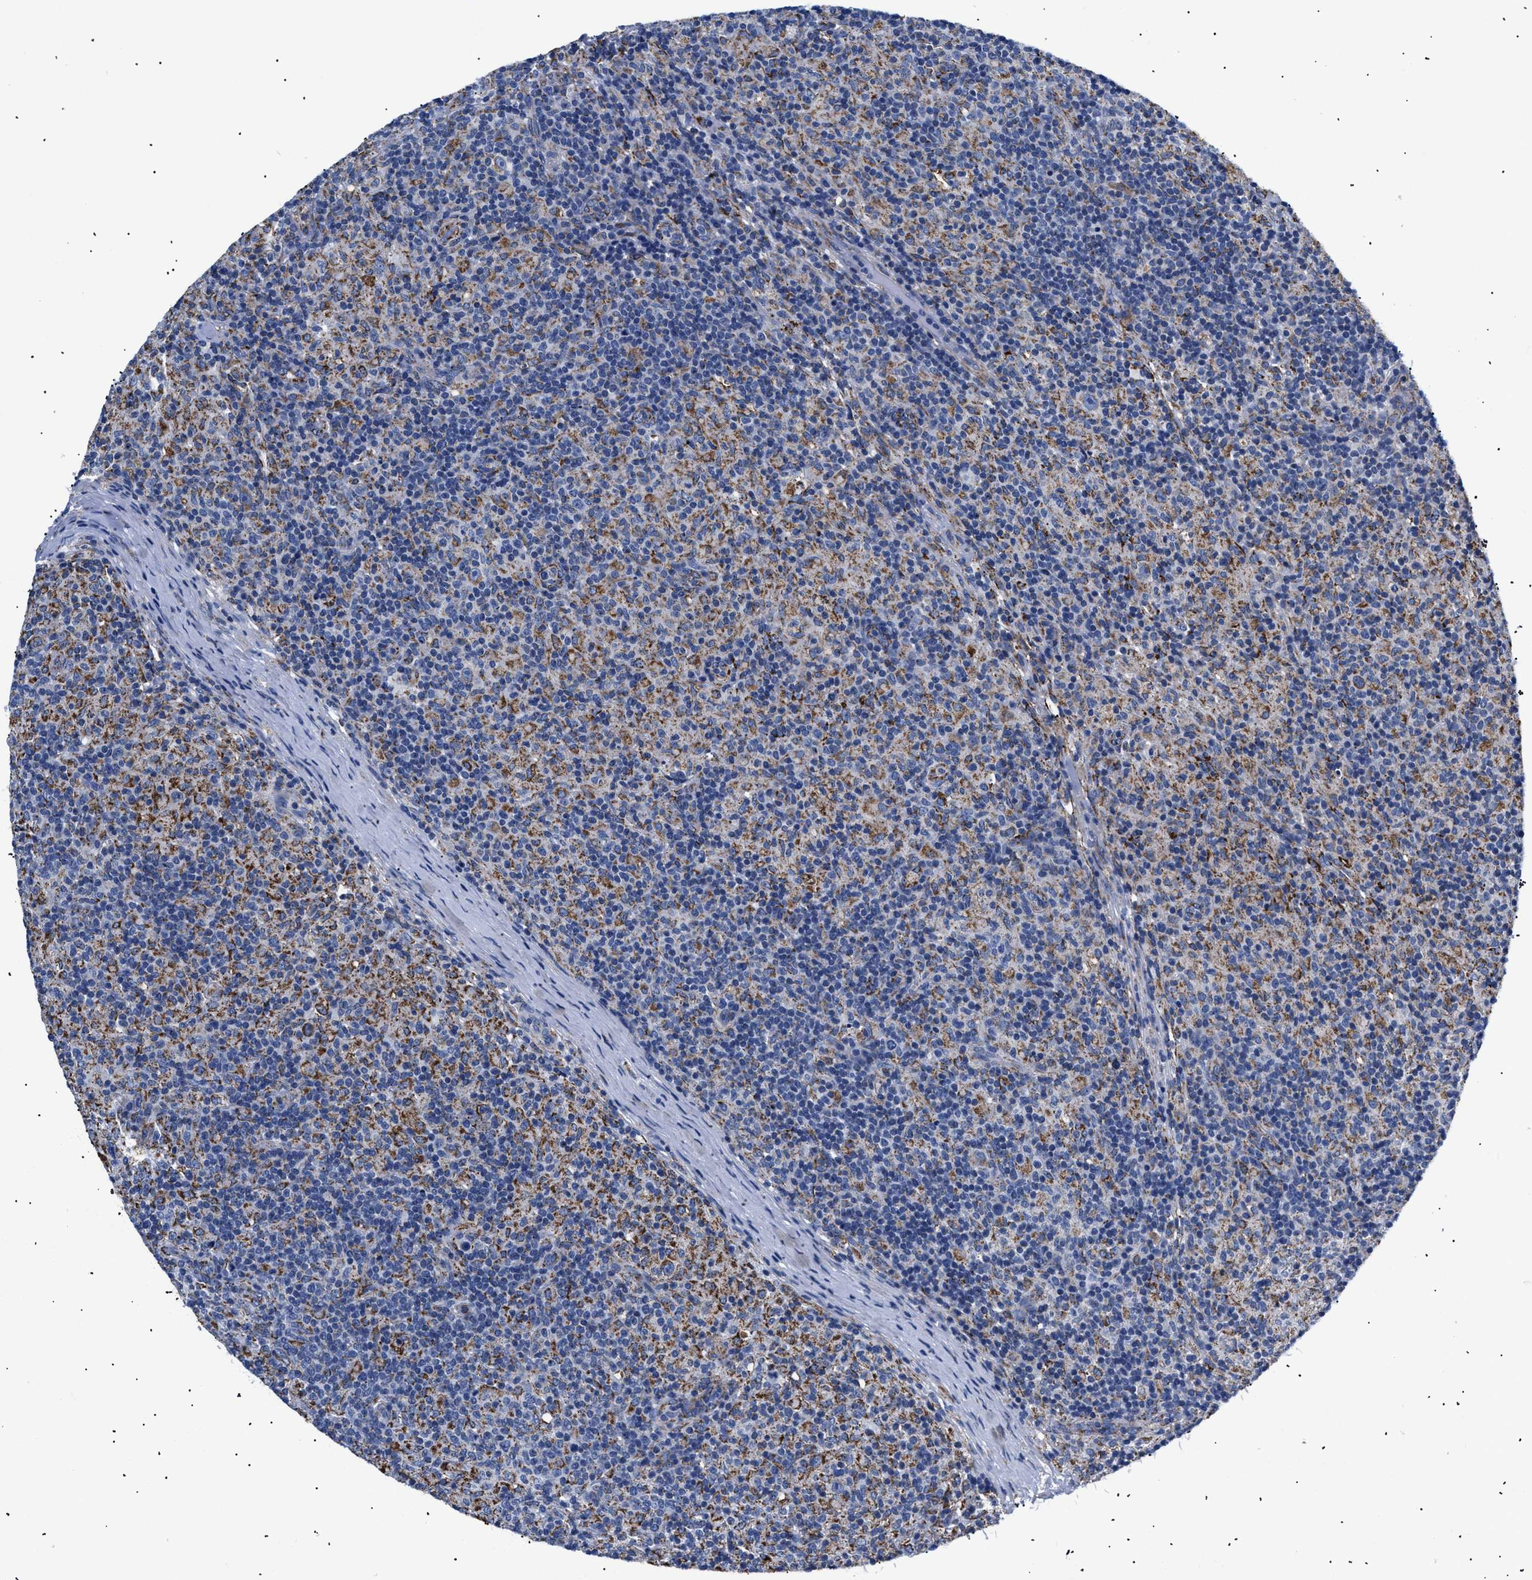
{"staining": {"intensity": "moderate", "quantity": "25%-75%", "location": "cytoplasmic/membranous"}, "tissue": "lymphoma", "cell_type": "Tumor cells", "image_type": "cancer", "snomed": [{"axis": "morphology", "description": "Hodgkin's disease, NOS"}, {"axis": "topography", "description": "Lymph node"}], "caption": "Protein positivity by IHC shows moderate cytoplasmic/membranous expression in about 25%-75% of tumor cells in Hodgkin's disease. The protein of interest is stained brown, and the nuclei are stained in blue (DAB IHC with brightfield microscopy, high magnification).", "gene": "GPR149", "patient": {"sex": "male", "age": 70}}